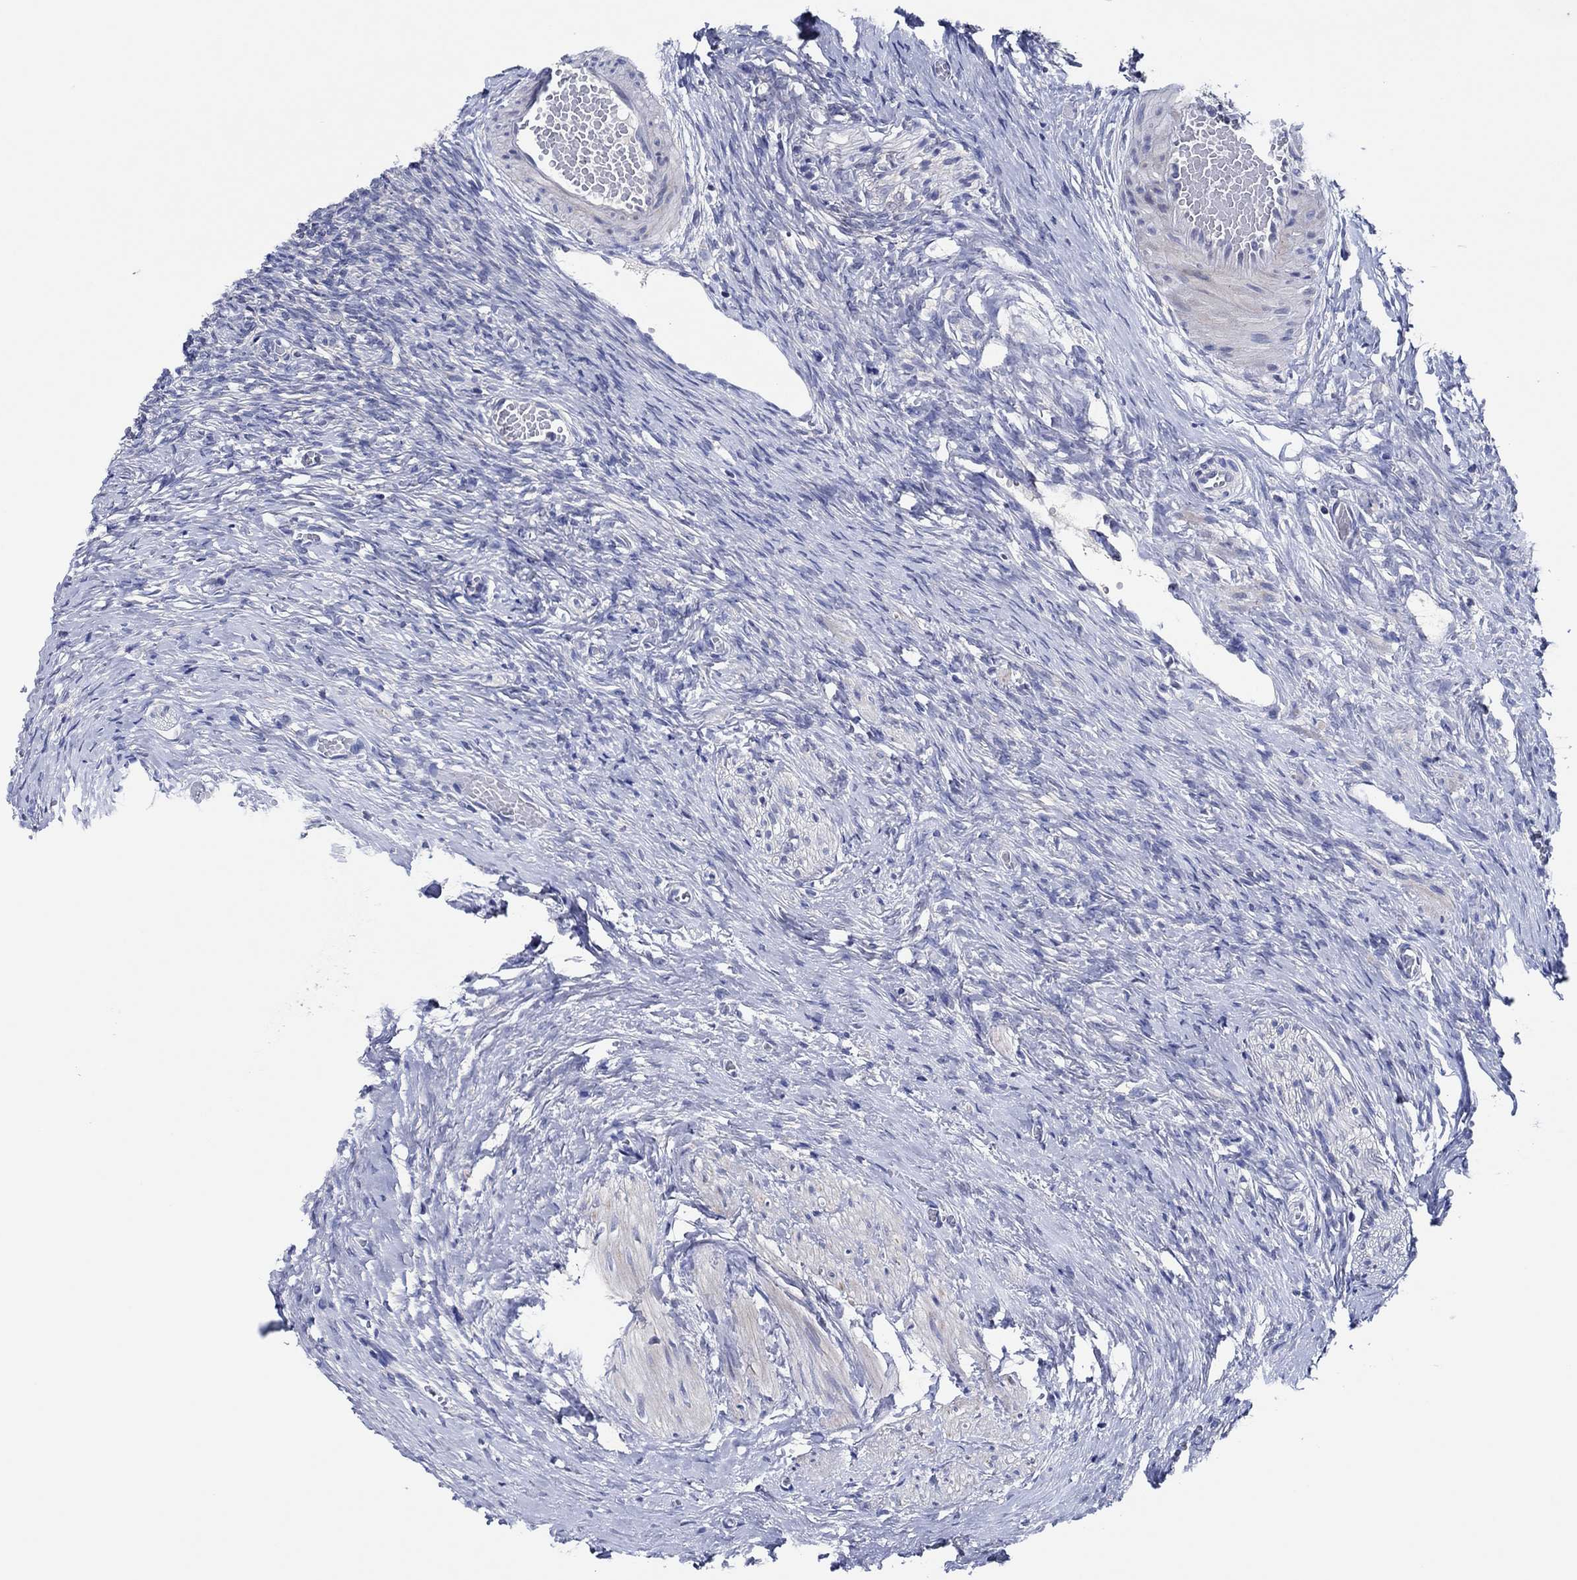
{"staining": {"intensity": "negative", "quantity": "none", "location": "none"}, "tissue": "ovary", "cell_type": "Follicle cells", "image_type": "normal", "snomed": [{"axis": "morphology", "description": "Normal tissue, NOS"}, {"axis": "topography", "description": "Ovary"}], "caption": "Immunohistochemistry image of benign ovary: ovary stained with DAB shows no significant protein positivity in follicle cells. Nuclei are stained in blue.", "gene": "PRRT3", "patient": {"sex": "female", "age": 27}}